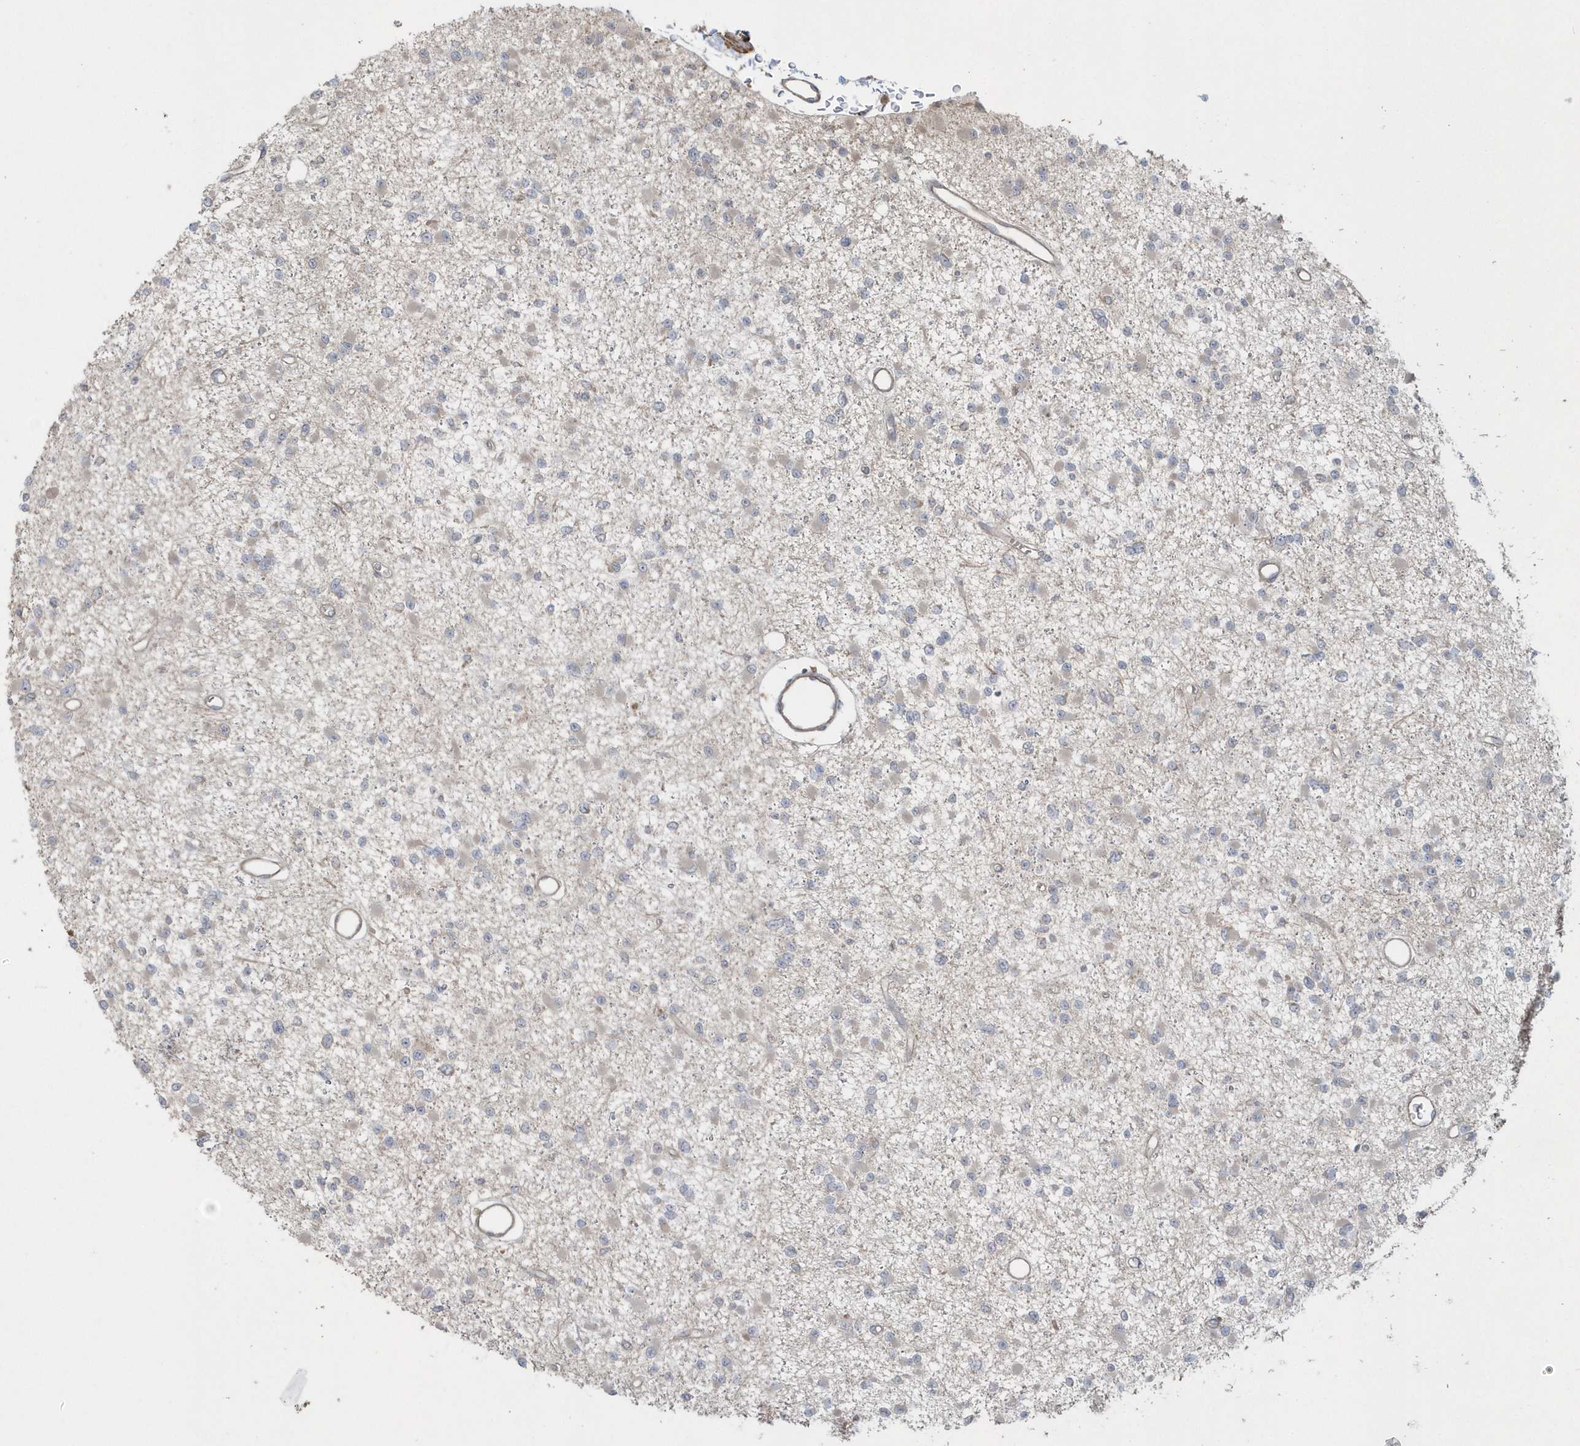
{"staining": {"intensity": "negative", "quantity": "none", "location": "none"}, "tissue": "glioma", "cell_type": "Tumor cells", "image_type": "cancer", "snomed": [{"axis": "morphology", "description": "Glioma, malignant, Low grade"}, {"axis": "topography", "description": "Brain"}], "caption": "Human low-grade glioma (malignant) stained for a protein using immunohistochemistry displays no positivity in tumor cells.", "gene": "ARMC8", "patient": {"sex": "female", "age": 22}}